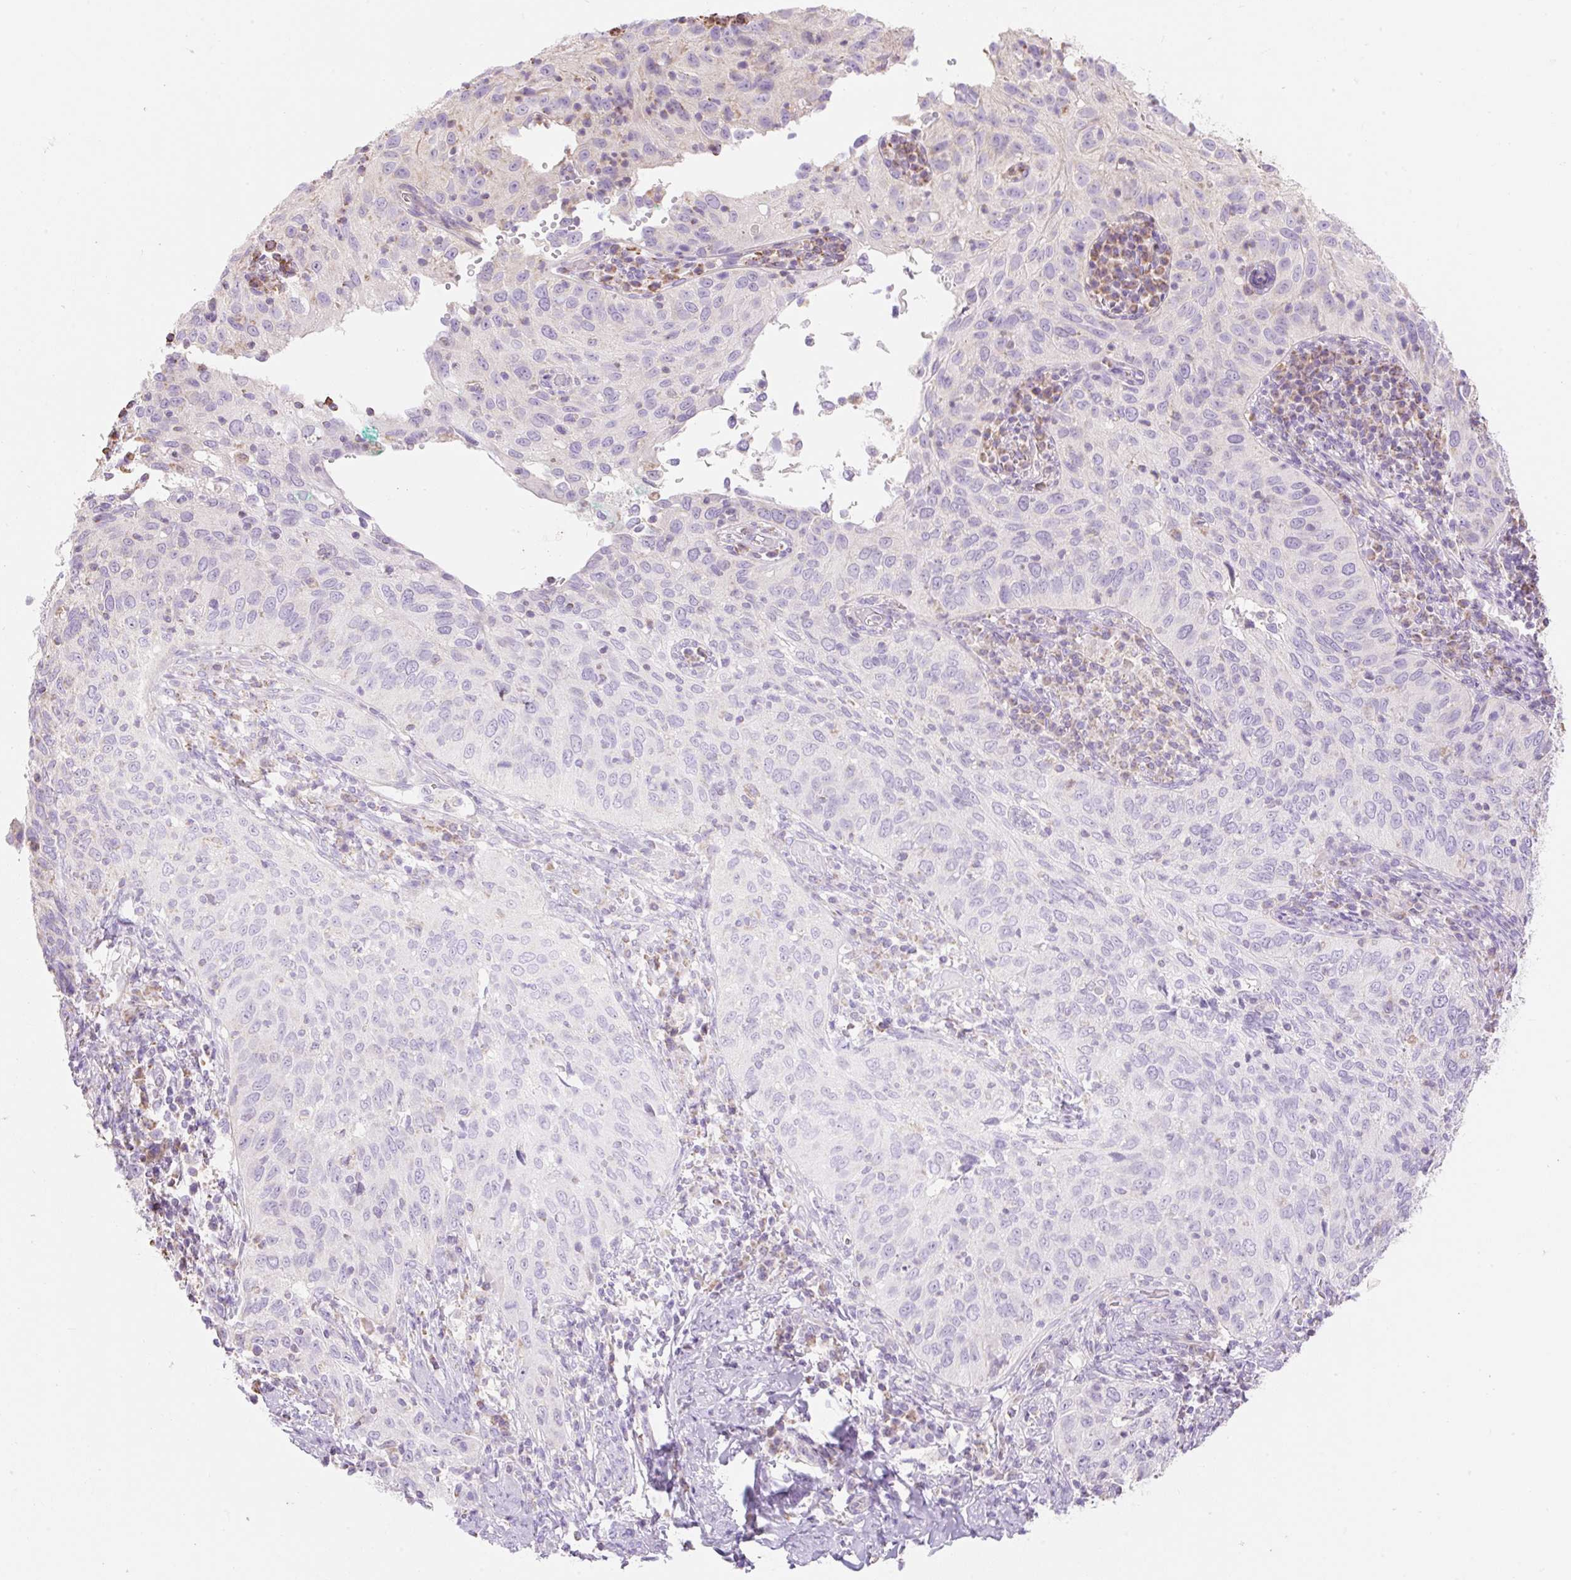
{"staining": {"intensity": "negative", "quantity": "none", "location": "none"}, "tissue": "cervical cancer", "cell_type": "Tumor cells", "image_type": "cancer", "snomed": [{"axis": "morphology", "description": "Squamous cell carcinoma, NOS"}, {"axis": "topography", "description": "Cervix"}], "caption": "Micrograph shows no protein staining in tumor cells of cervical cancer (squamous cell carcinoma) tissue.", "gene": "DHX35", "patient": {"sex": "female", "age": 52}}